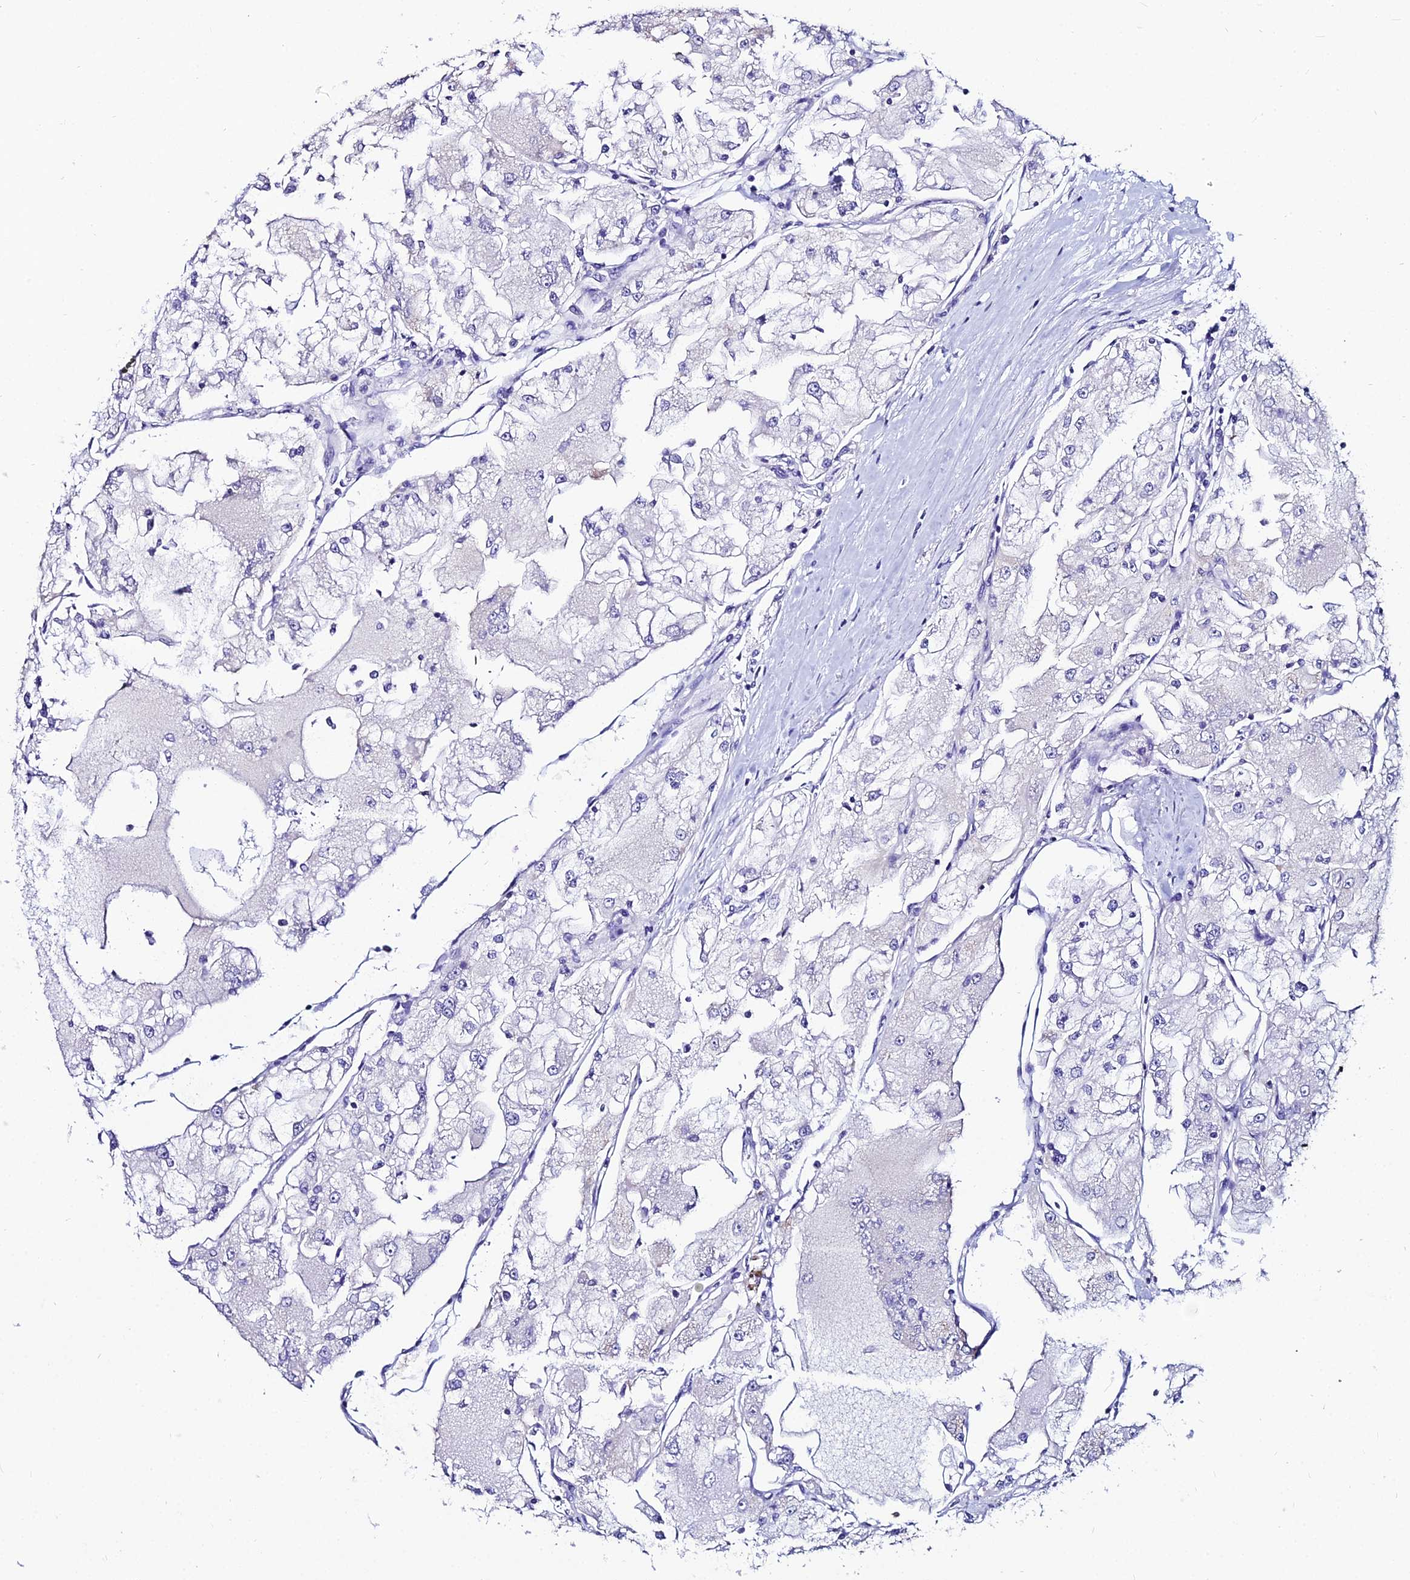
{"staining": {"intensity": "negative", "quantity": "none", "location": "none"}, "tissue": "renal cancer", "cell_type": "Tumor cells", "image_type": "cancer", "snomed": [{"axis": "morphology", "description": "Adenocarcinoma, NOS"}, {"axis": "topography", "description": "Kidney"}], "caption": "Immunohistochemistry (IHC) of human renal adenocarcinoma shows no expression in tumor cells.", "gene": "LGALS7", "patient": {"sex": "female", "age": 72}}